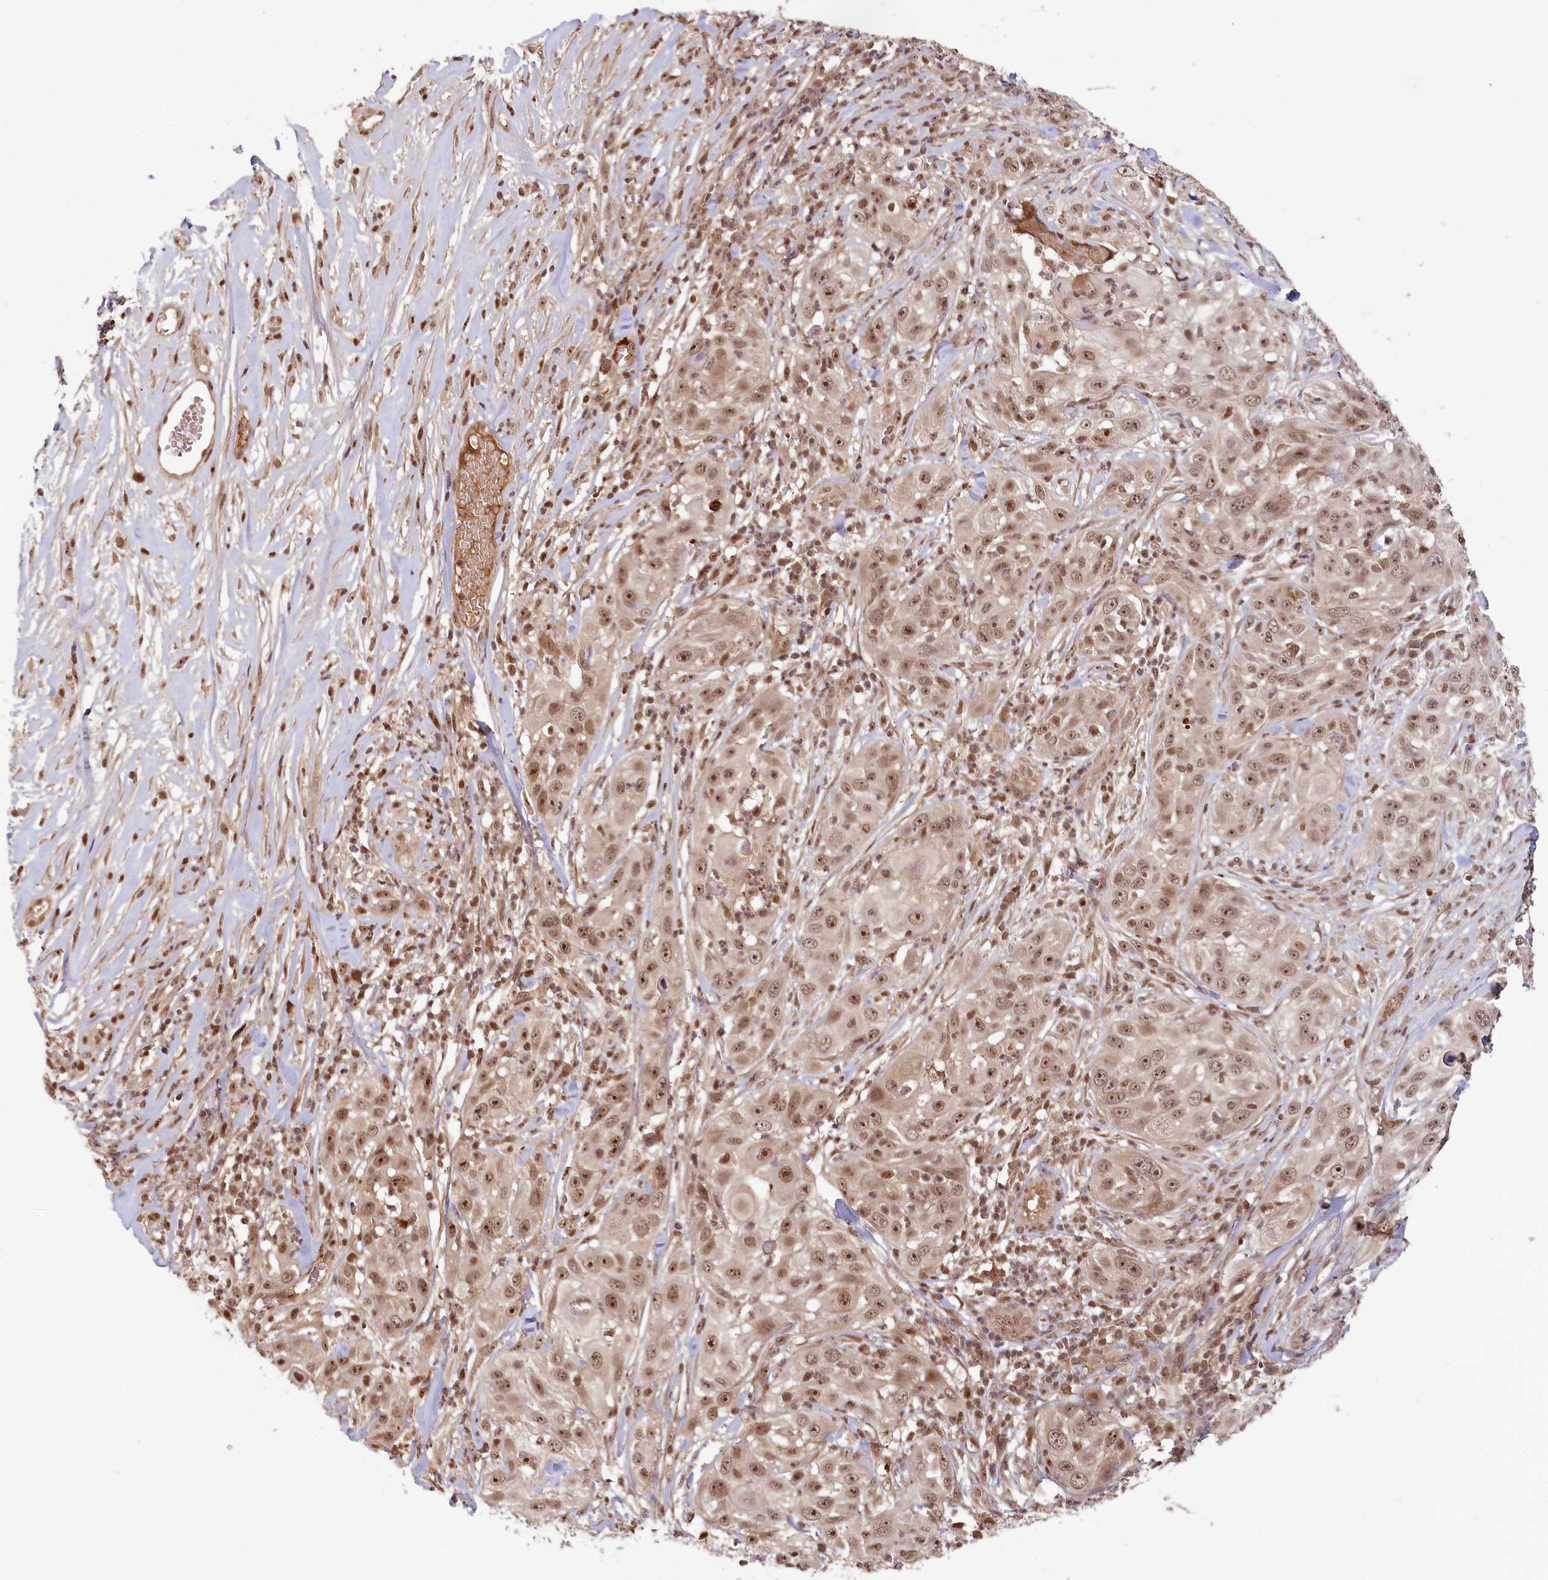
{"staining": {"intensity": "moderate", "quantity": ">75%", "location": "nuclear"}, "tissue": "skin cancer", "cell_type": "Tumor cells", "image_type": "cancer", "snomed": [{"axis": "morphology", "description": "Squamous cell carcinoma, NOS"}, {"axis": "topography", "description": "Skin"}], "caption": "The image shows immunohistochemical staining of skin cancer (squamous cell carcinoma). There is moderate nuclear positivity is appreciated in about >75% of tumor cells.", "gene": "WAPL", "patient": {"sex": "female", "age": 44}}